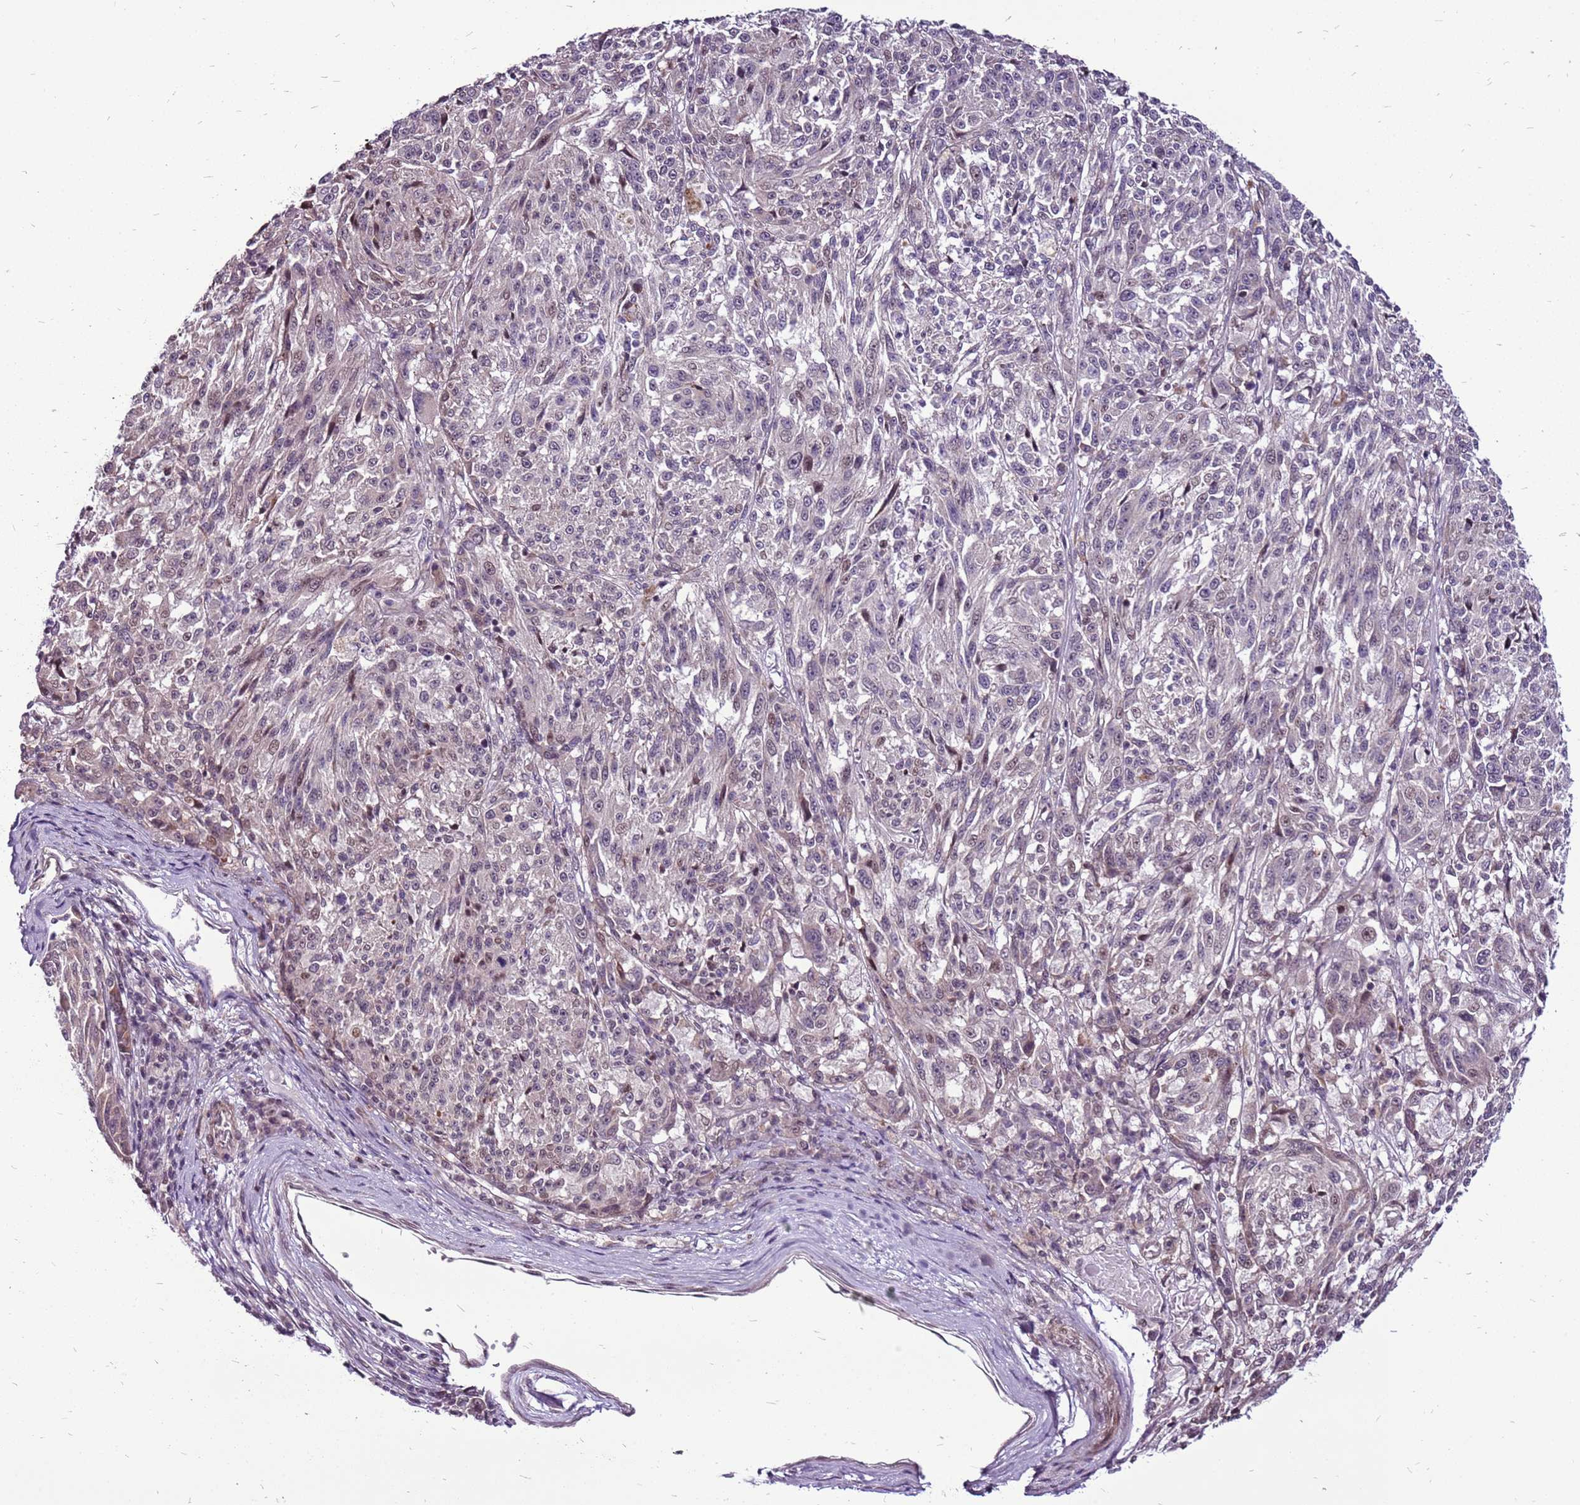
{"staining": {"intensity": "weak", "quantity": "<25%", "location": "cytoplasmic/membranous,nuclear"}, "tissue": "melanoma", "cell_type": "Tumor cells", "image_type": "cancer", "snomed": [{"axis": "morphology", "description": "Malignant melanoma, NOS"}, {"axis": "topography", "description": "Skin"}], "caption": "Tumor cells show no significant staining in malignant melanoma. Nuclei are stained in blue.", "gene": "CCDC166", "patient": {"sex": "male", "age": 53}}